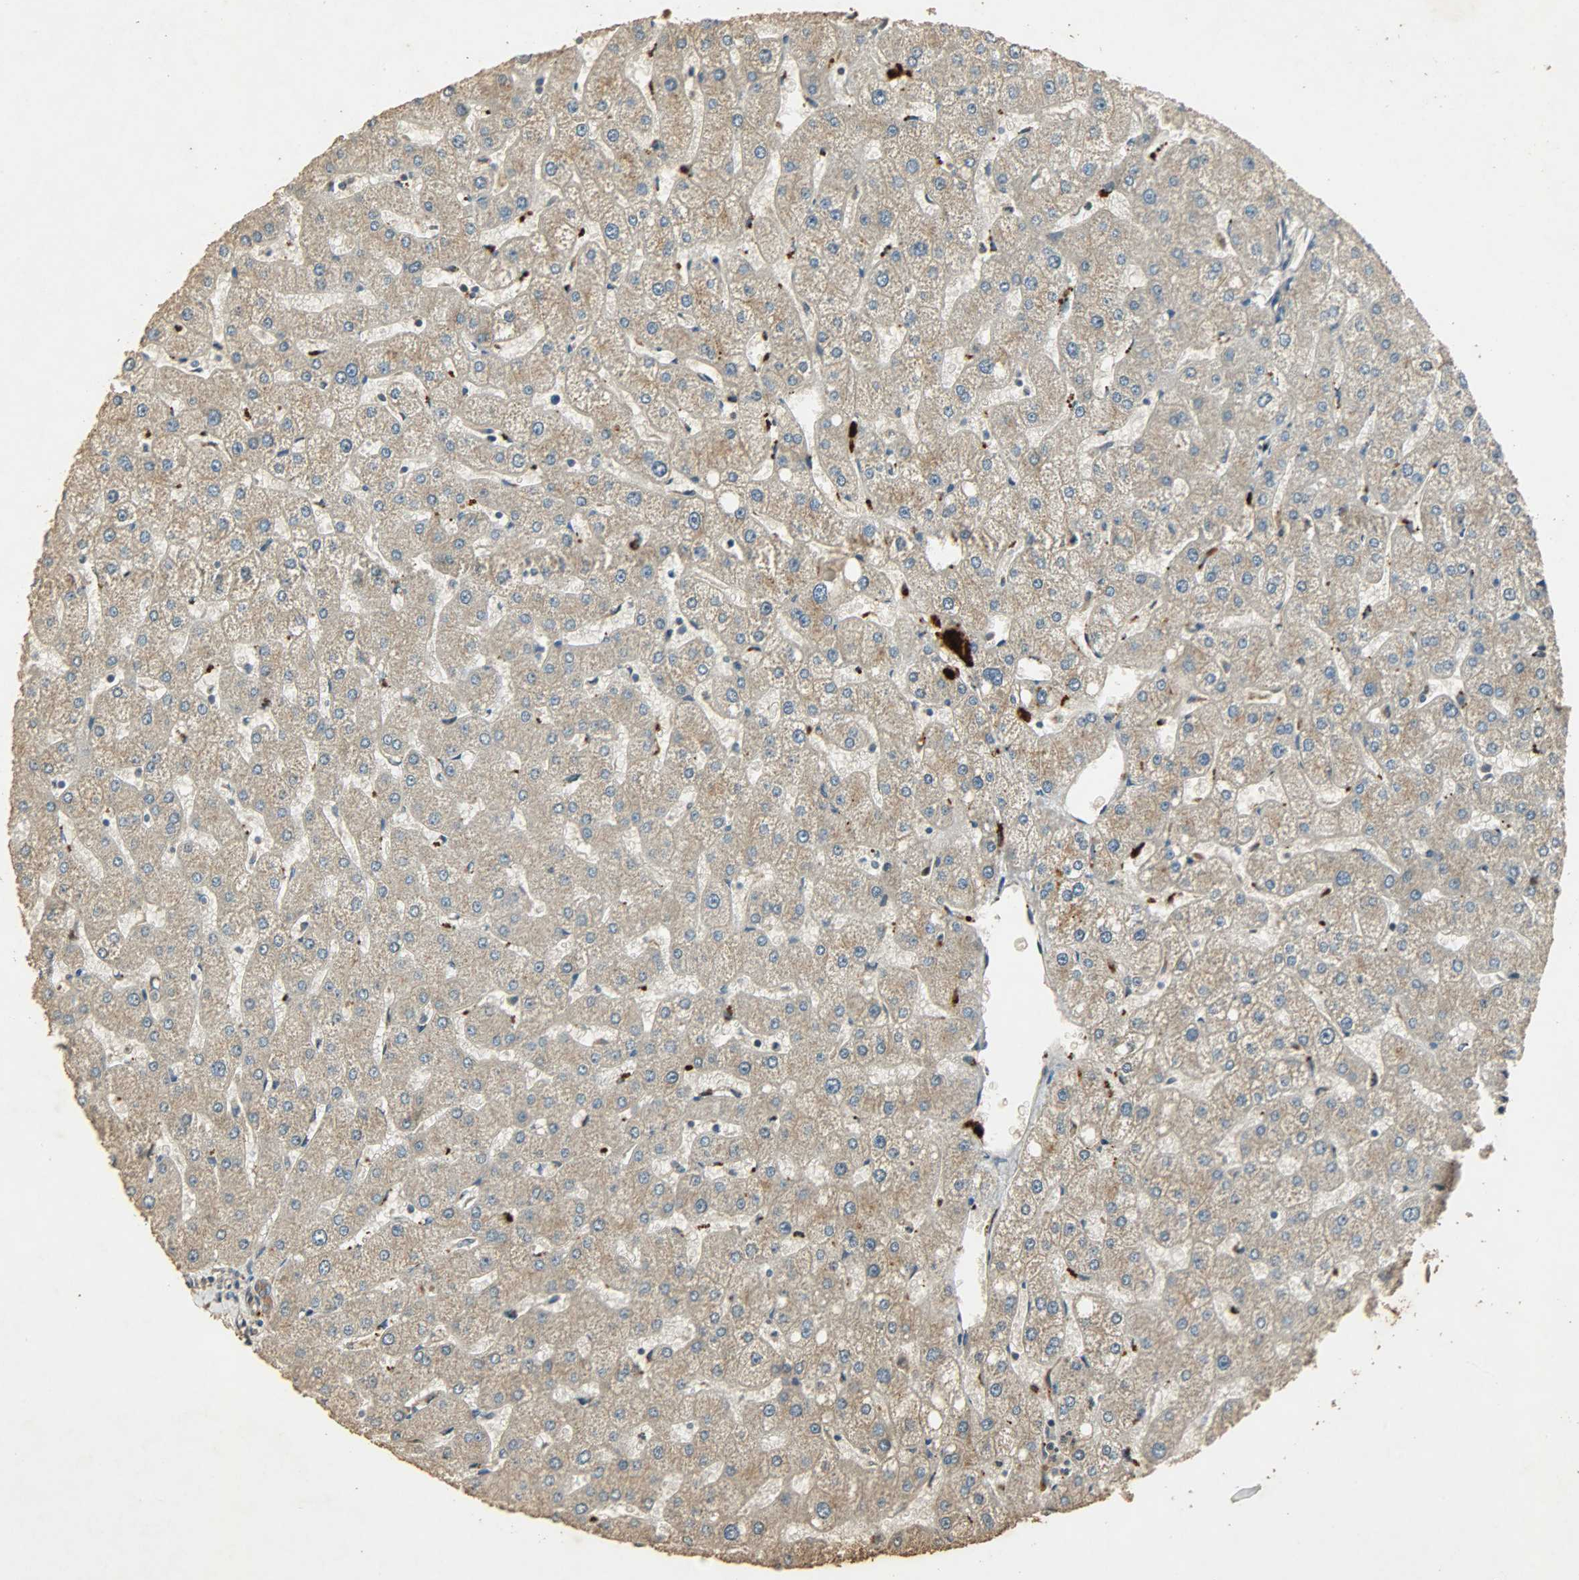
{"staining": {"intensity": "moderate", "quantity": ">75%", "location": "cytoplasmic/membranous"}, "tissue": "liver", "cell_type": "Cholangiocytes", "image_type": "normal", "snomed": [{"axis": "morphology", "description": "Normal tissue, NOS"}, {"axis": "topography", "description": "Liver"}], "caption": "A brown stain shows moderate cytoplasmic/membranous positivity of a protein in cholangiocytes of benign human liver. (DAB IHC, brown staining for protein, blue staining for nuclei).", "gene": "ATP2B1", "patient": {"sex": "male", "age": 67}}